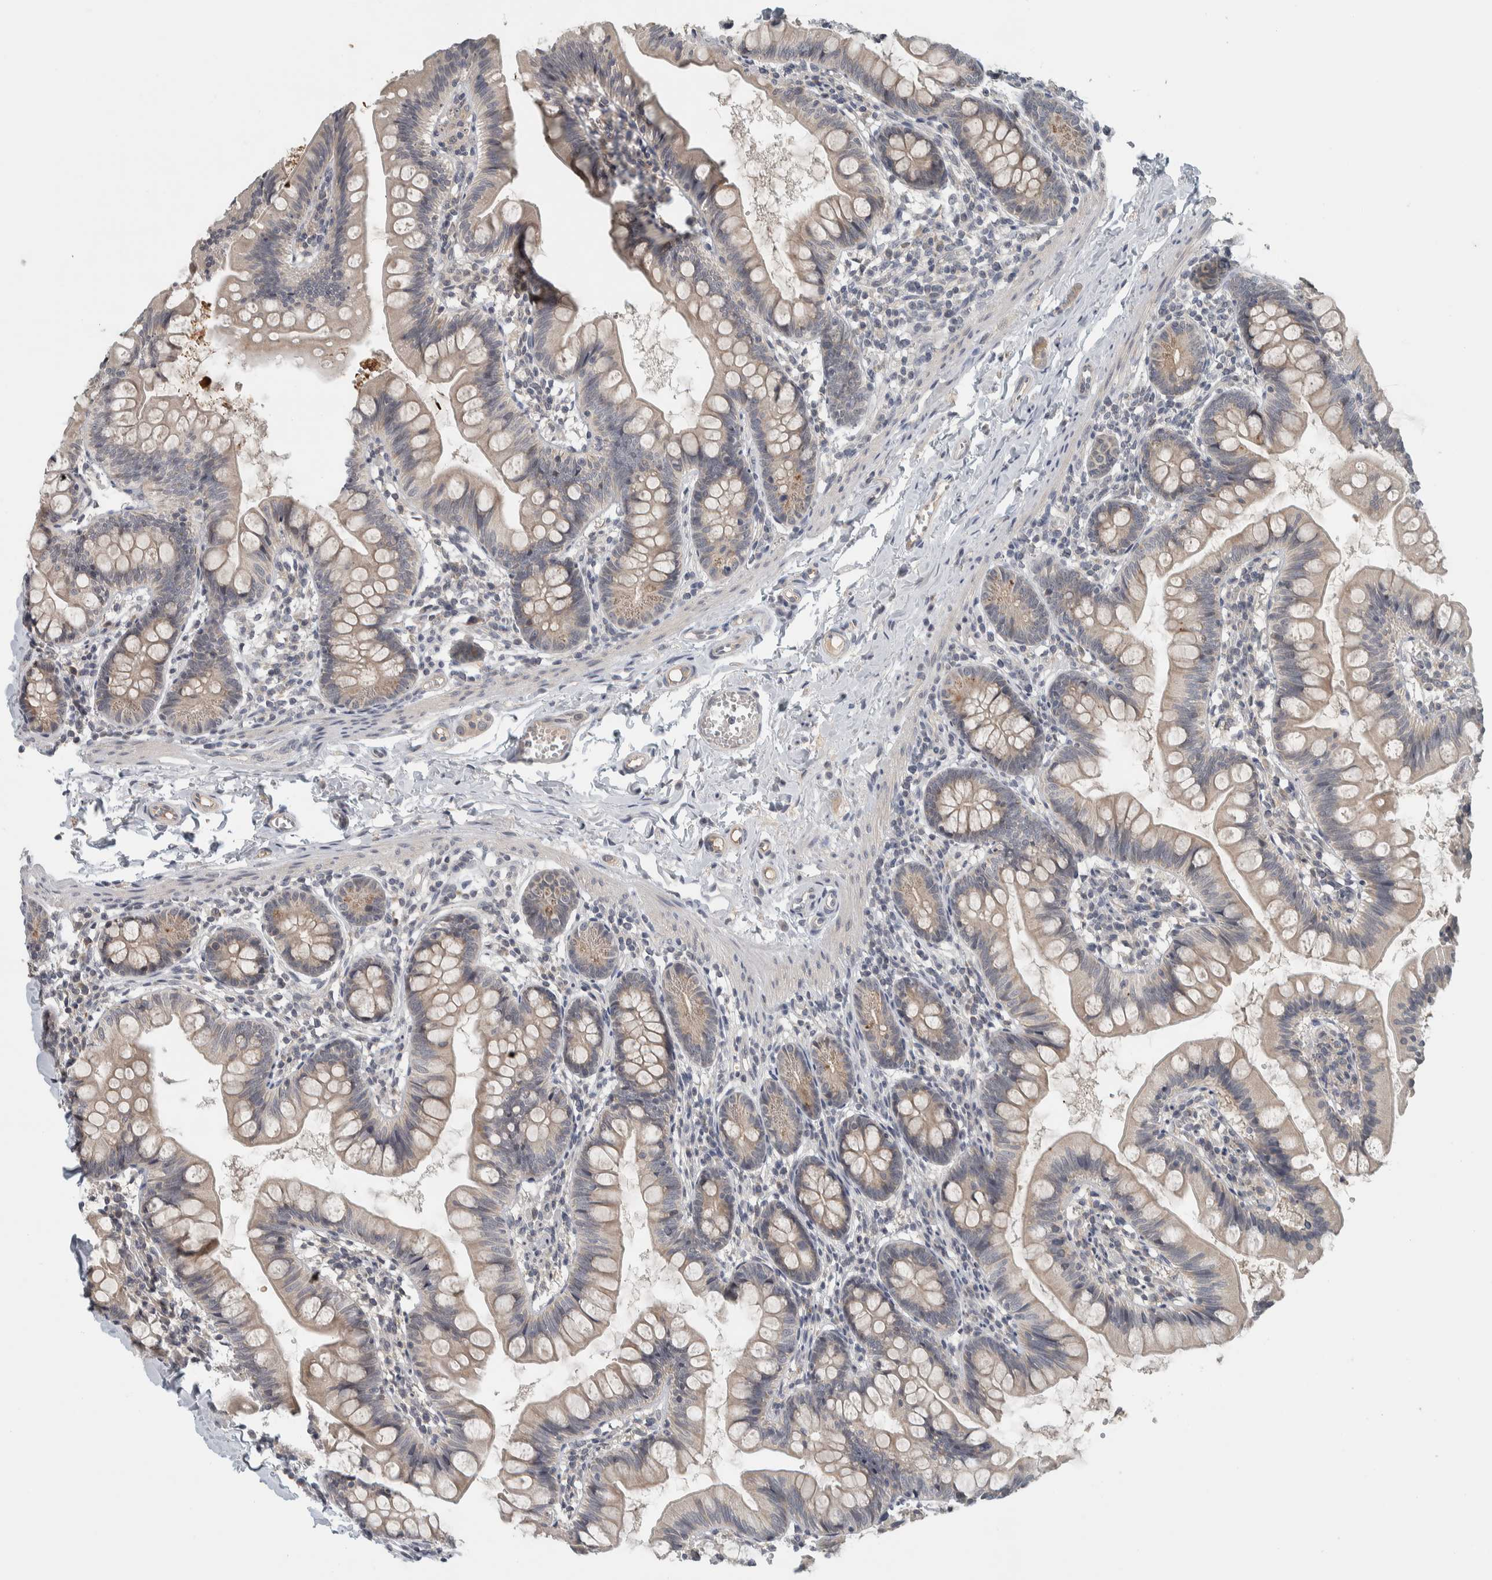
{"staining": {"intensity": "weak", "quantity": "<25%", "location": "cytoplasmic/membranous"}, "tissue": "small intestine", "cell_type": "Glandular cells", "image_type": "normal", "snomed": [{"axis": "morphology", "description": "Normal tissue, NOS"}, {"axis": "topography", "description": "Small intestine"}], "caption": "The photomicrograph shows no staining of glandular cells in benign small intestine. Brightfield microscopy of immunohistochemistry (IHC) stained with DAB (3,3'-diaminobenzidine) (brown) and hematoxylin (blue), captured at high magnification.", "gene": "AFP", "patient": {"sex": "male", "age": 7}}